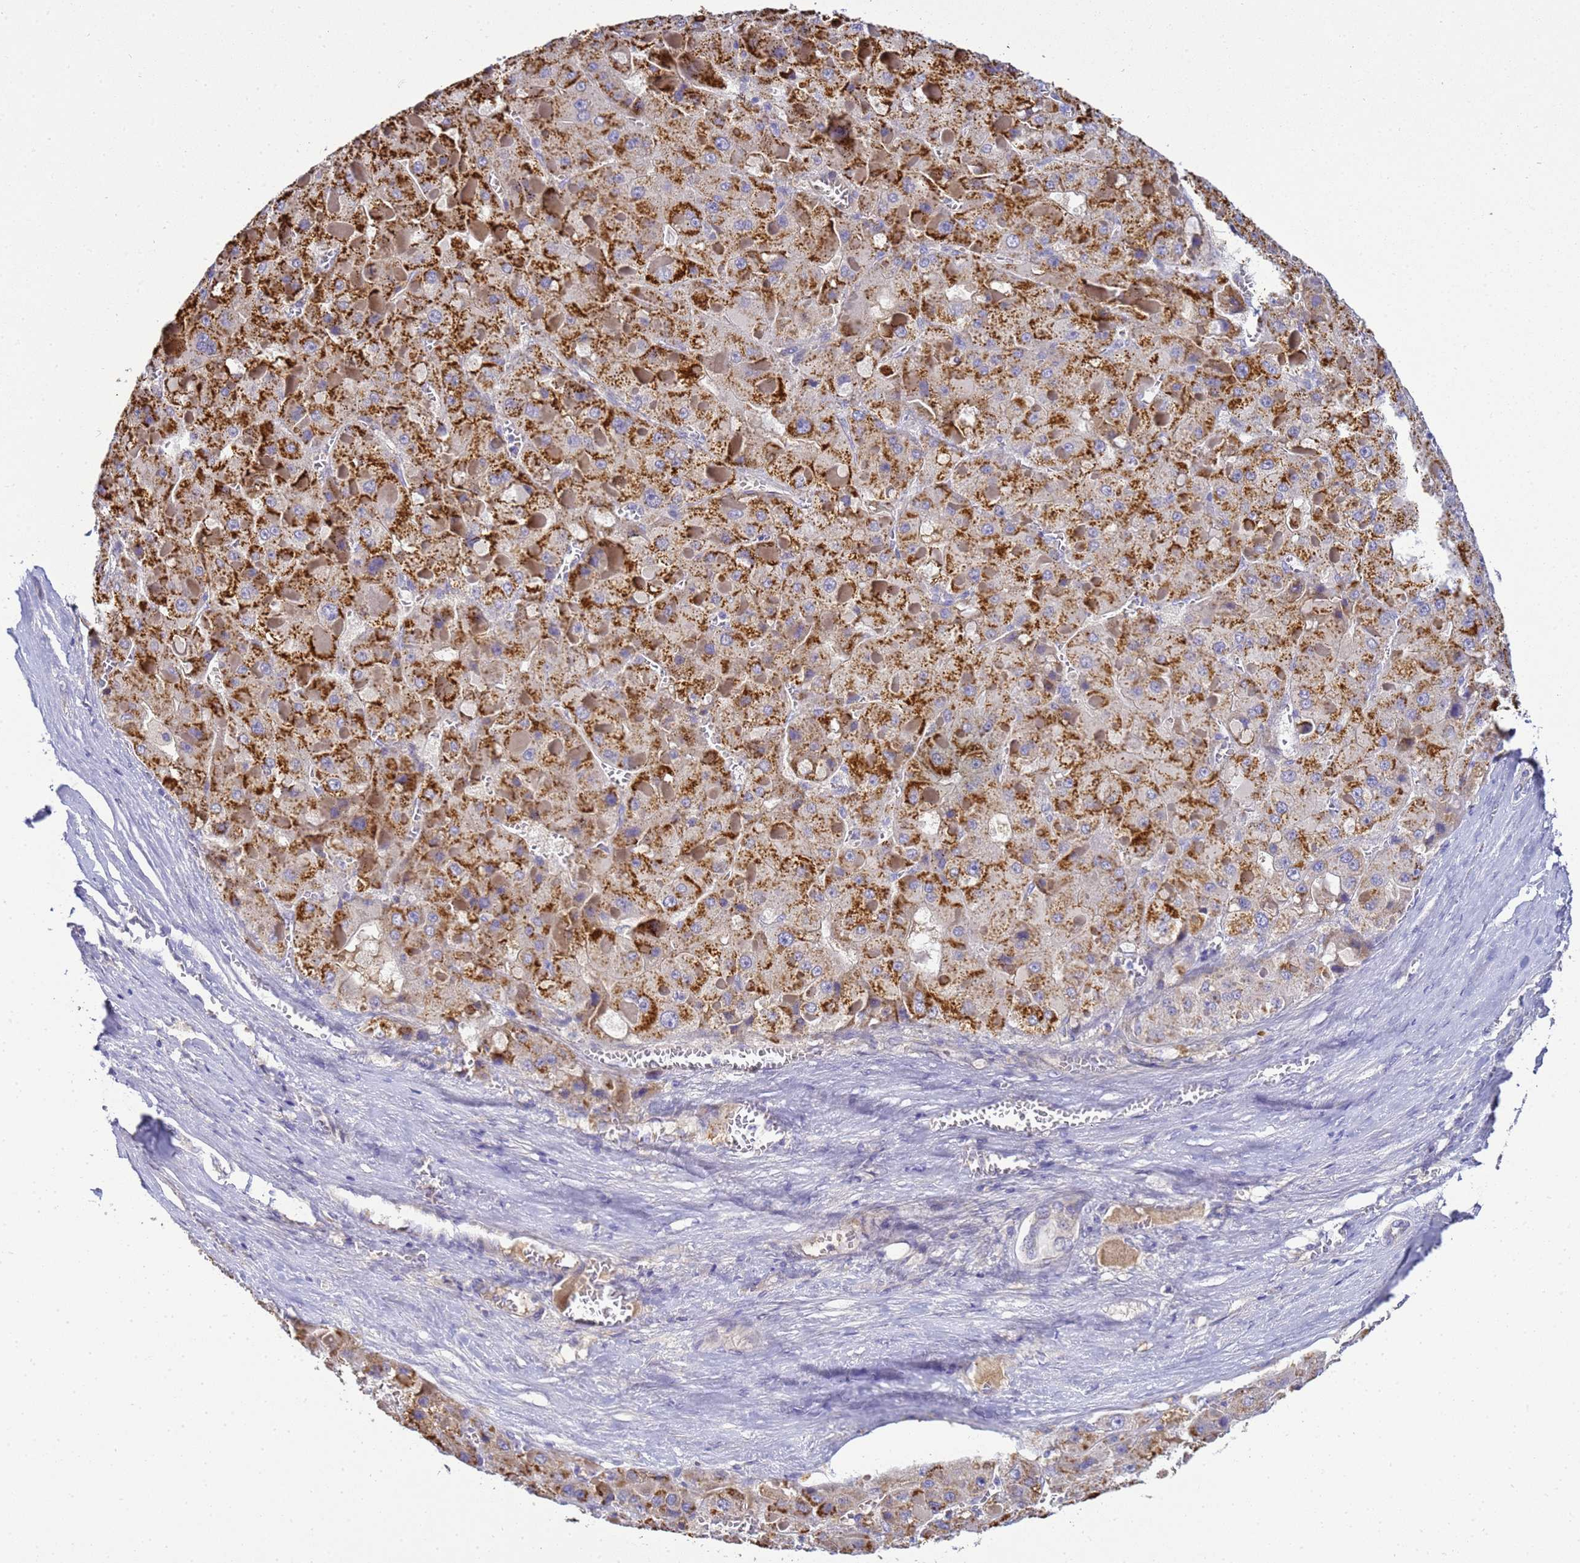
{"staining": {"intensity": "moderate", "quantity": ">75%", "location": "cytoplasmic/membranous"}, "tissue": "liver cancer", "cell_type": "Tumor cells", "image_type": "cancer", "snomed": [{"axis": "morphology", "description": "Carcinoma, Hepatocellular, NOS"}, {"axis": "topography", "description": "Liver"}], "caption": "This micrograph exhibits liver cancer stained with IHC to label a protein in brown. The cytoplasmic/membranous of tumor cells show moderate positivity for the protein. Nuclei are counter-stained blue.", "gene": "TBCD", "patient": {"sex": "female", "age": 73}}